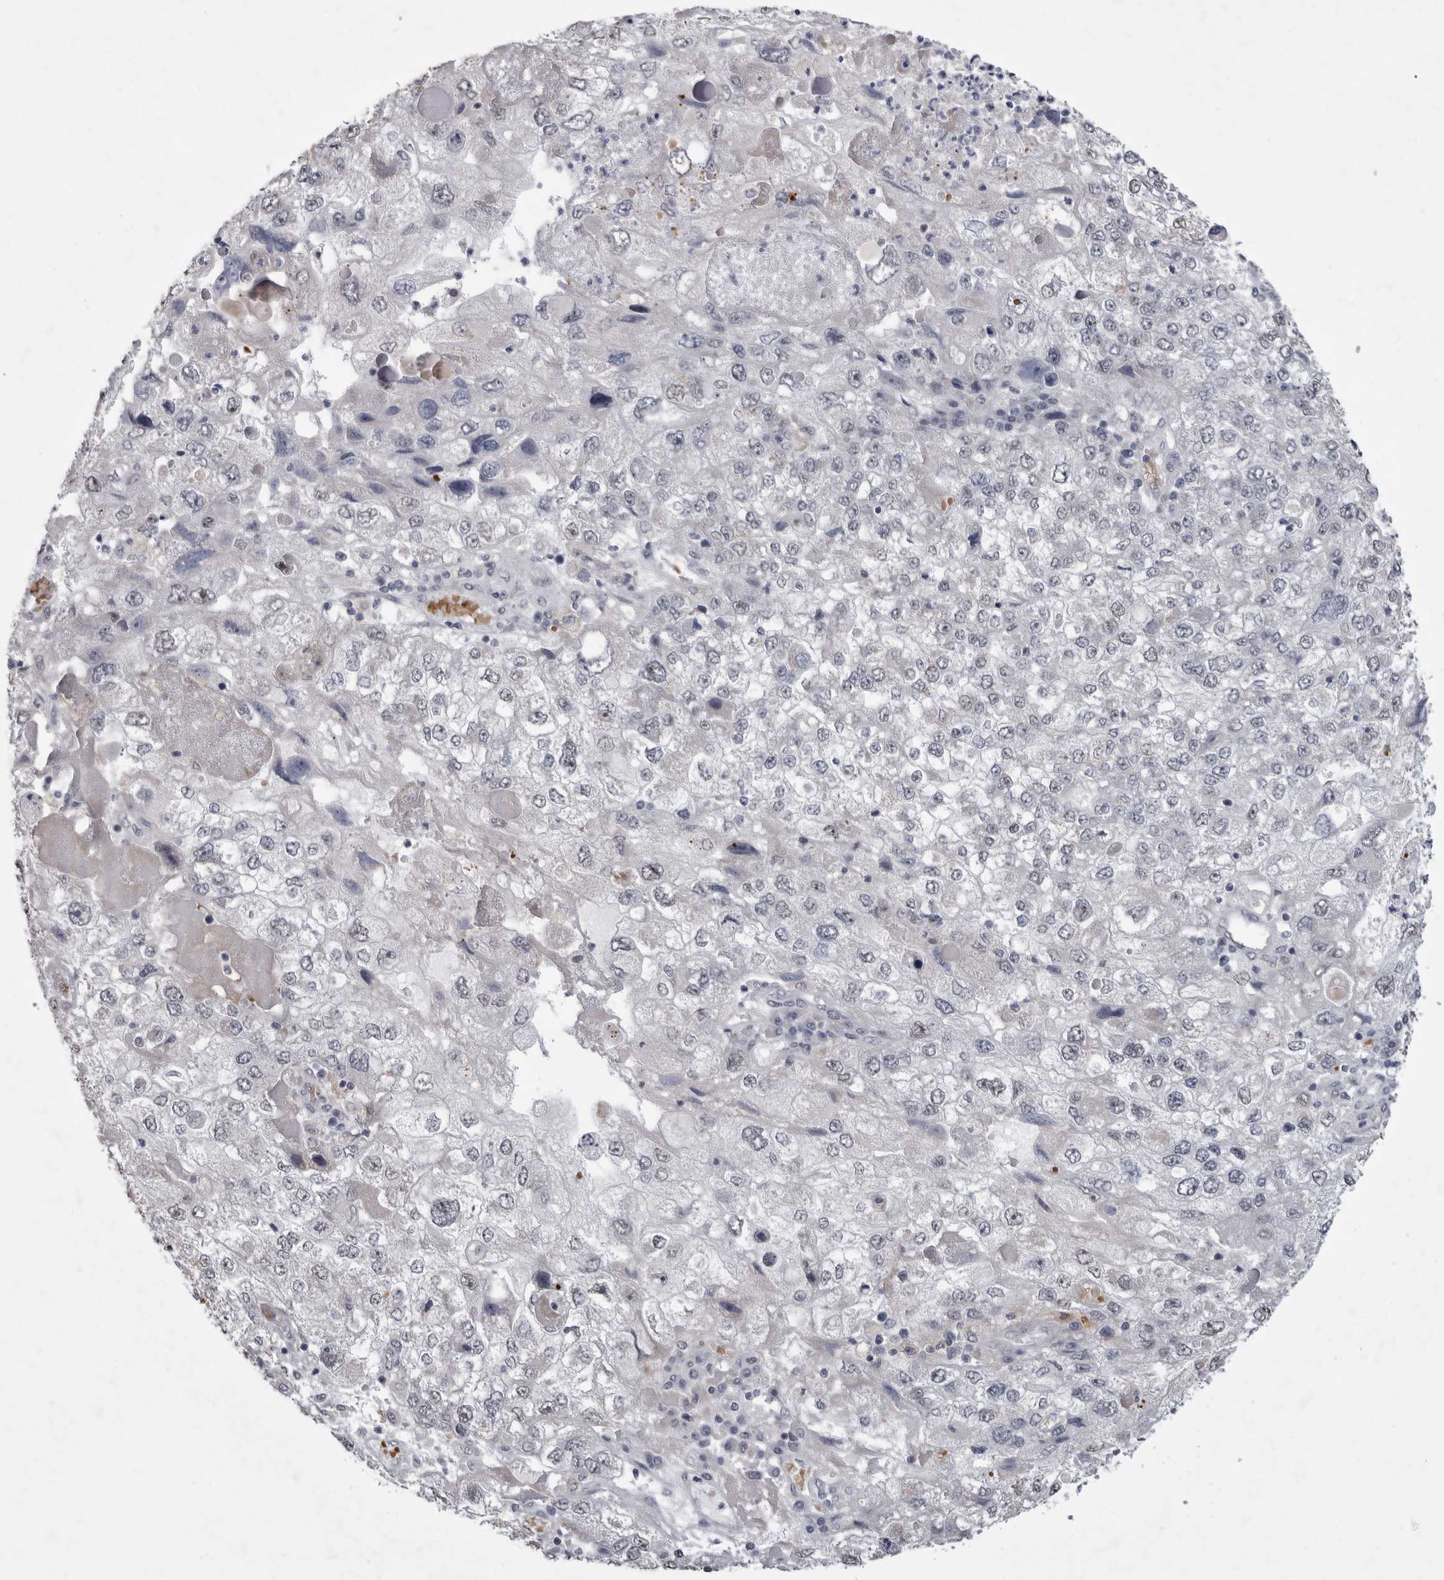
{"staining": {"intensity": "negative", "quantity": "none", "location": "none"}, "tissue": "endometrial cancer", "cell_type": "Tumor cells", "image_type": "cancer", "snomed": [{"axis": "morphology", "description": "Adenocarcinoma, NOS"}, {"axis": "topography", "description": "Endometrium"}], "caption": "Immunohistochemistry photomicrograph of neoplastic tissue: human endometrial adenocarcinoma stained with DAB (3,3'-diaminobenzidine) reveals no significant protein positivity in tumor cells.", "gene": "IFI44", "patient": {"sex": "female", "age": 49}}